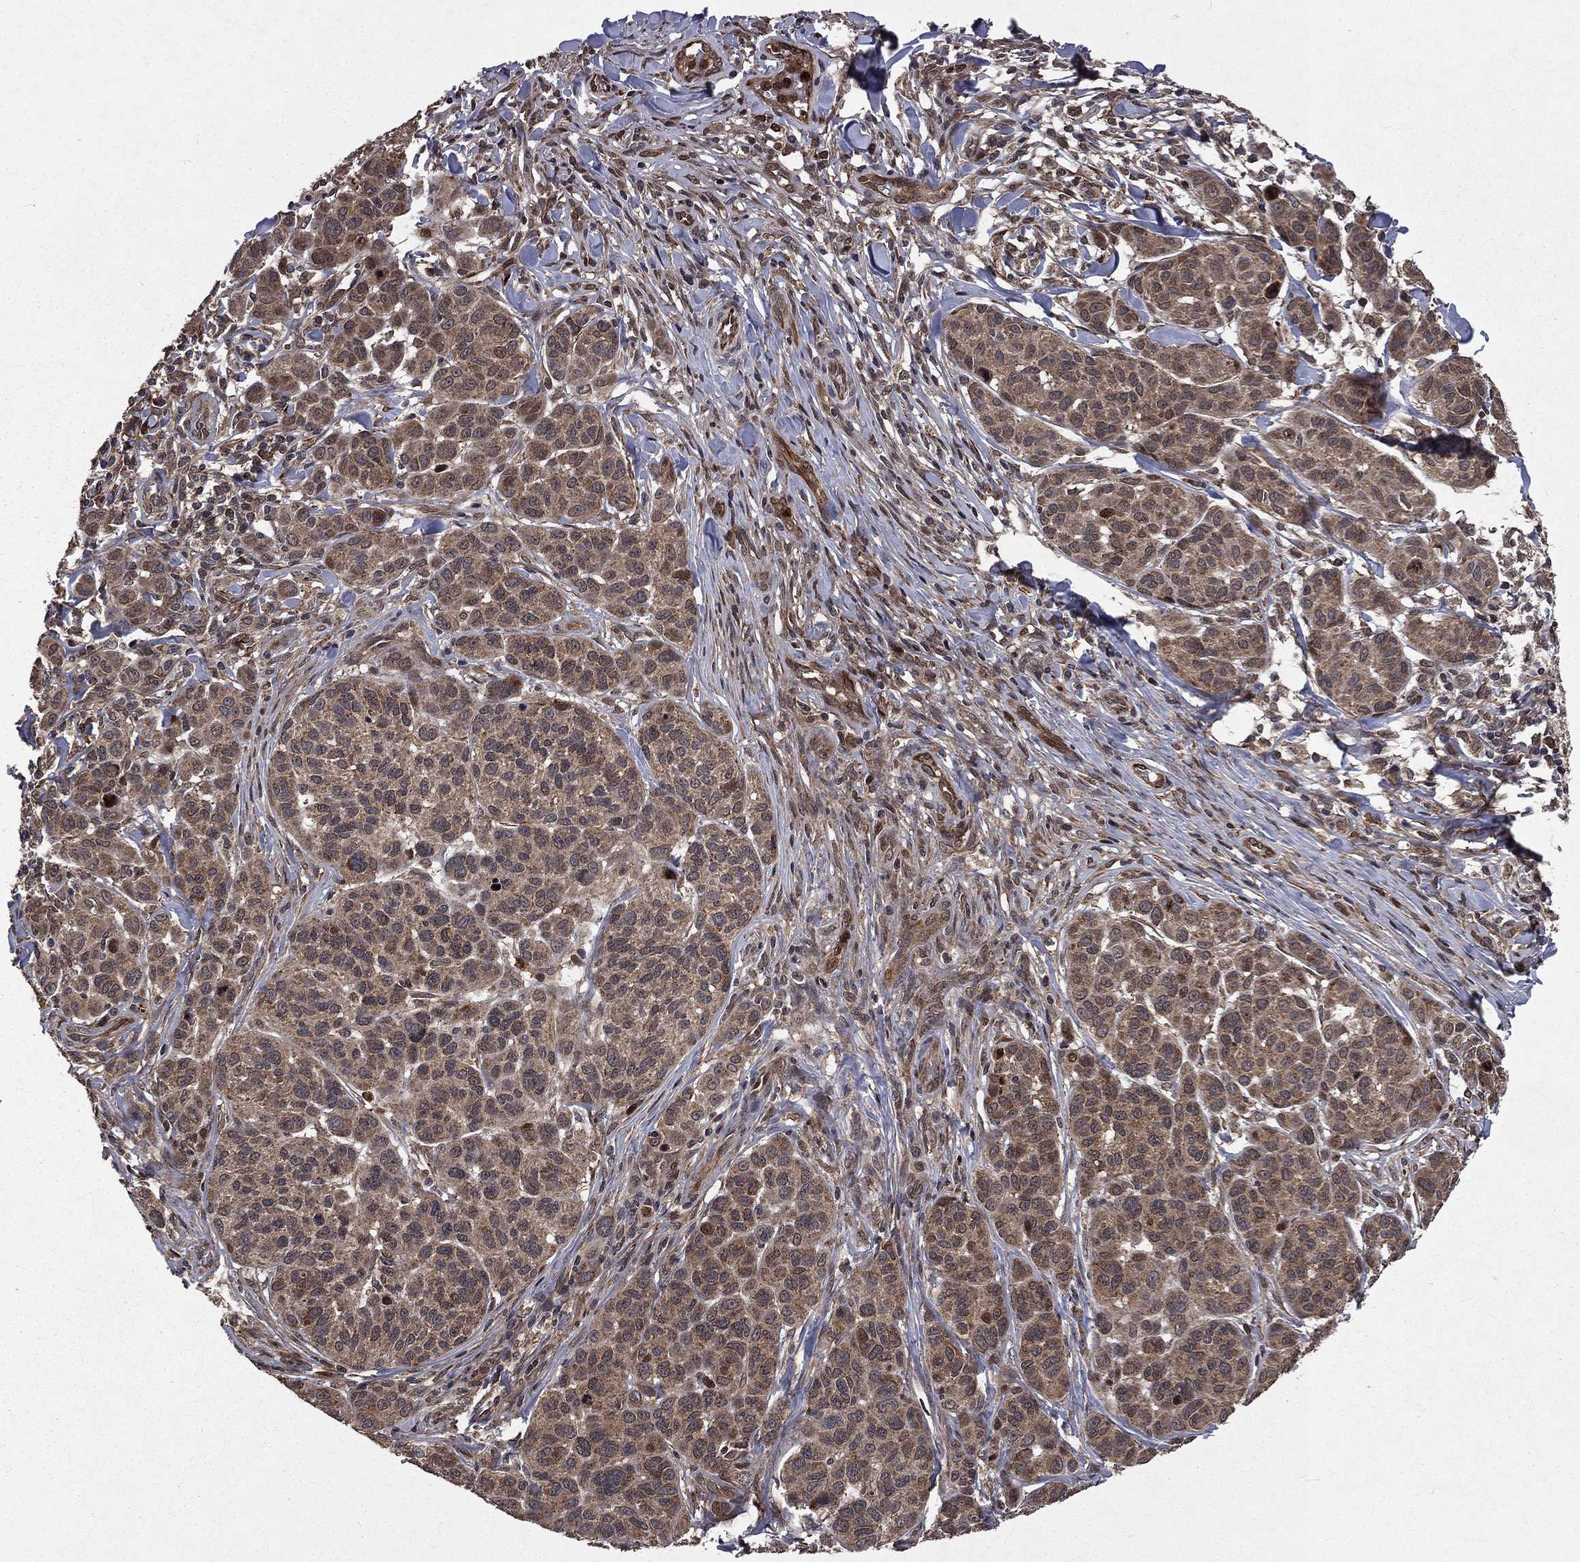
{"staining": {"intensity": "weak", "quantity": ">75%", "location": "cytoplasmic/membranous"}, "tissue": "melanoma", "cell_type": "Tumor cells", "image_type": "cancer", "snomed": [{"axis": "morphology", "description": "Malignant melanoma, NOS"}, {"axis": "topography", "description": "Skin"}], "caption": "Protein staining reveals weak cytoplasmic/membranous positivity in about >75% of tumor cells in malignant melanoma. The staining was performed using DAB (3,3'-diaminobenzidine), with brown indicating positive protein expression. Nuclei are stained blue with hematoxylin.", "gene": "LENG8", "patient": {"sex": "male", "age": 79}}